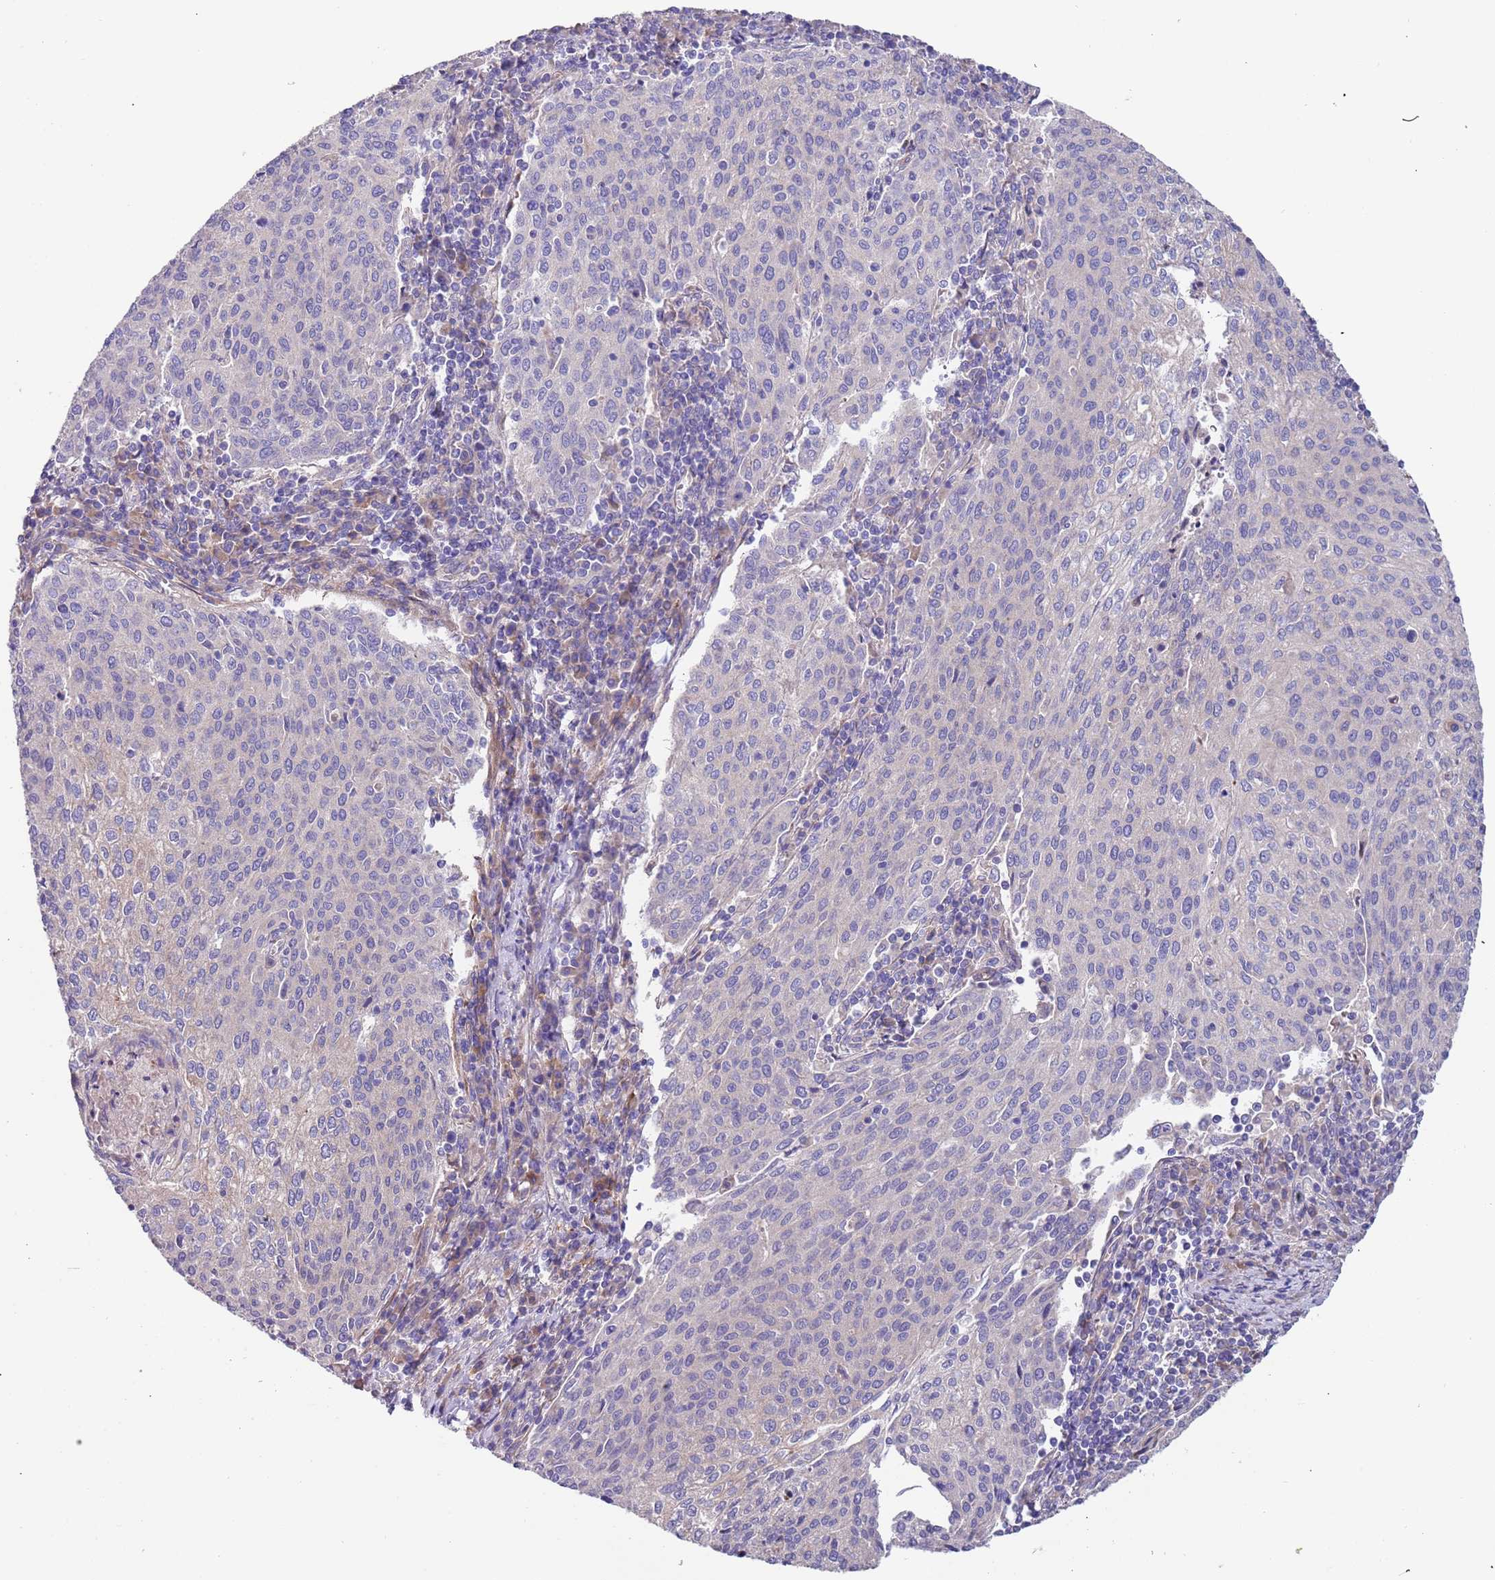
{"staining": {"intensity": "negative", "quantity": "none", "location": "none"}, "tissue": "cervical cancer", "cell_type": "Tumor cells", "image_type": "cancer", "snomed": [{"axis": "morphology", "description": "Squamous cell carcinoma, NOS"}, {"axis": "topography", "description": "Cervix"}], "caption": "DAB immunohistochemical staining of human cervical squamous cell carcinoma displays no significant positivity in tumor cells. (DAB (3,3'-diaminobenzidine) IHC with hematoxylin counter stain).", "gene": "LAMB4", "patient": {"sex": "female", "age": 46}}